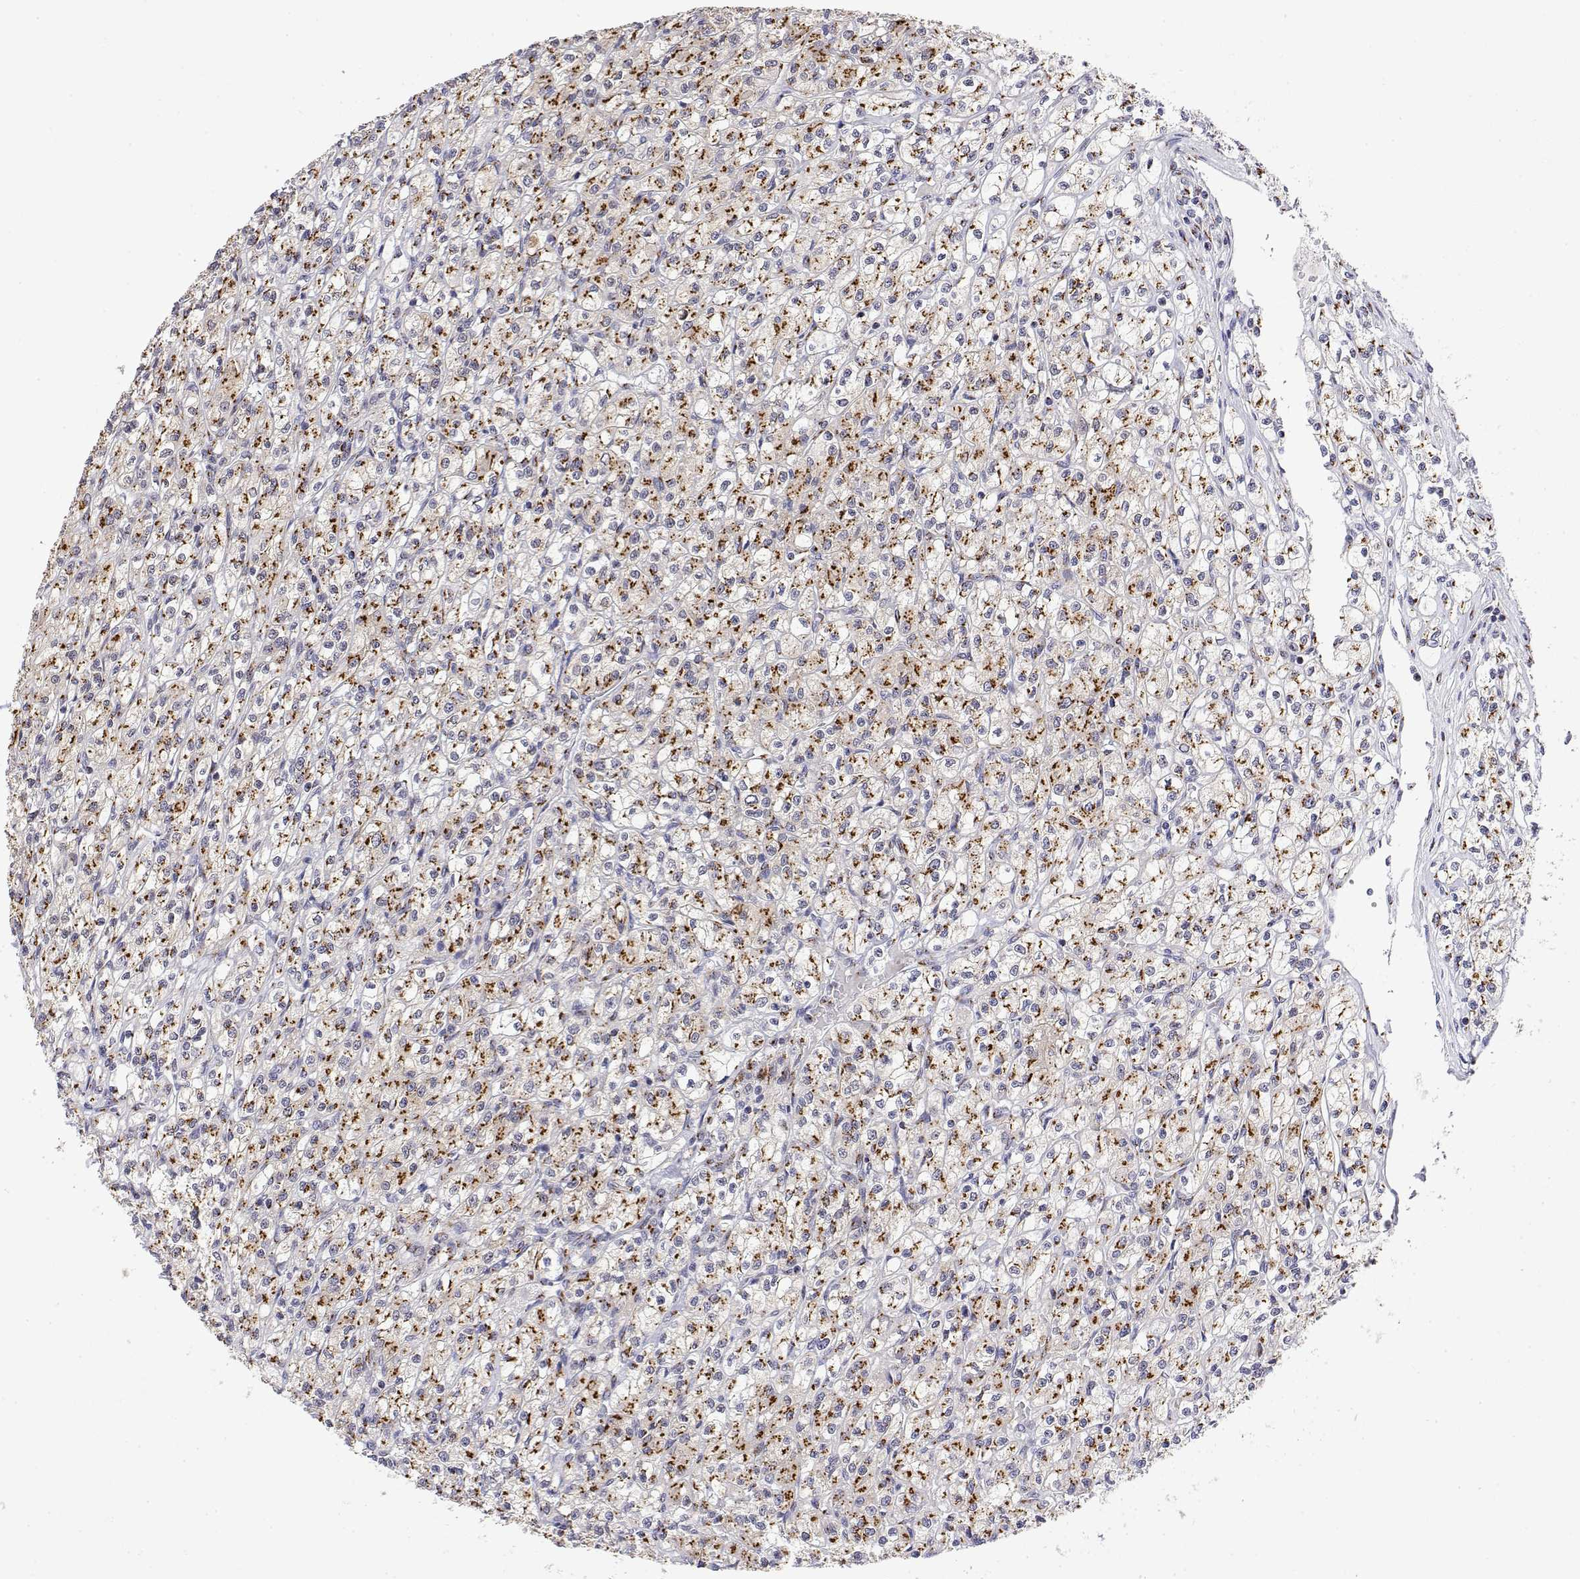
{"staining": {"intensity": "strong", "quantity": "25%-75%", "location": "cytoplasmic/membranous"}, "tissue": "renal cancer", "cell_type": "Tumor cells", "image_type": "cancer", "snomed": [{"axis": "morphology", "description": "Adenocarcinoma, NOS"}, {"axis": "topography", "description": "Kidney"}], "caption": "Immunohistochemistry (IHC) image of adenocarcinoma (renal) stained for a protein (brown), which exhibits high levels of strong cytoplasmic/membranous staining in about 25%-75% of tumor cells.", "gene": "YIPF3", "patient": {"sex": "female", "age": 70}}